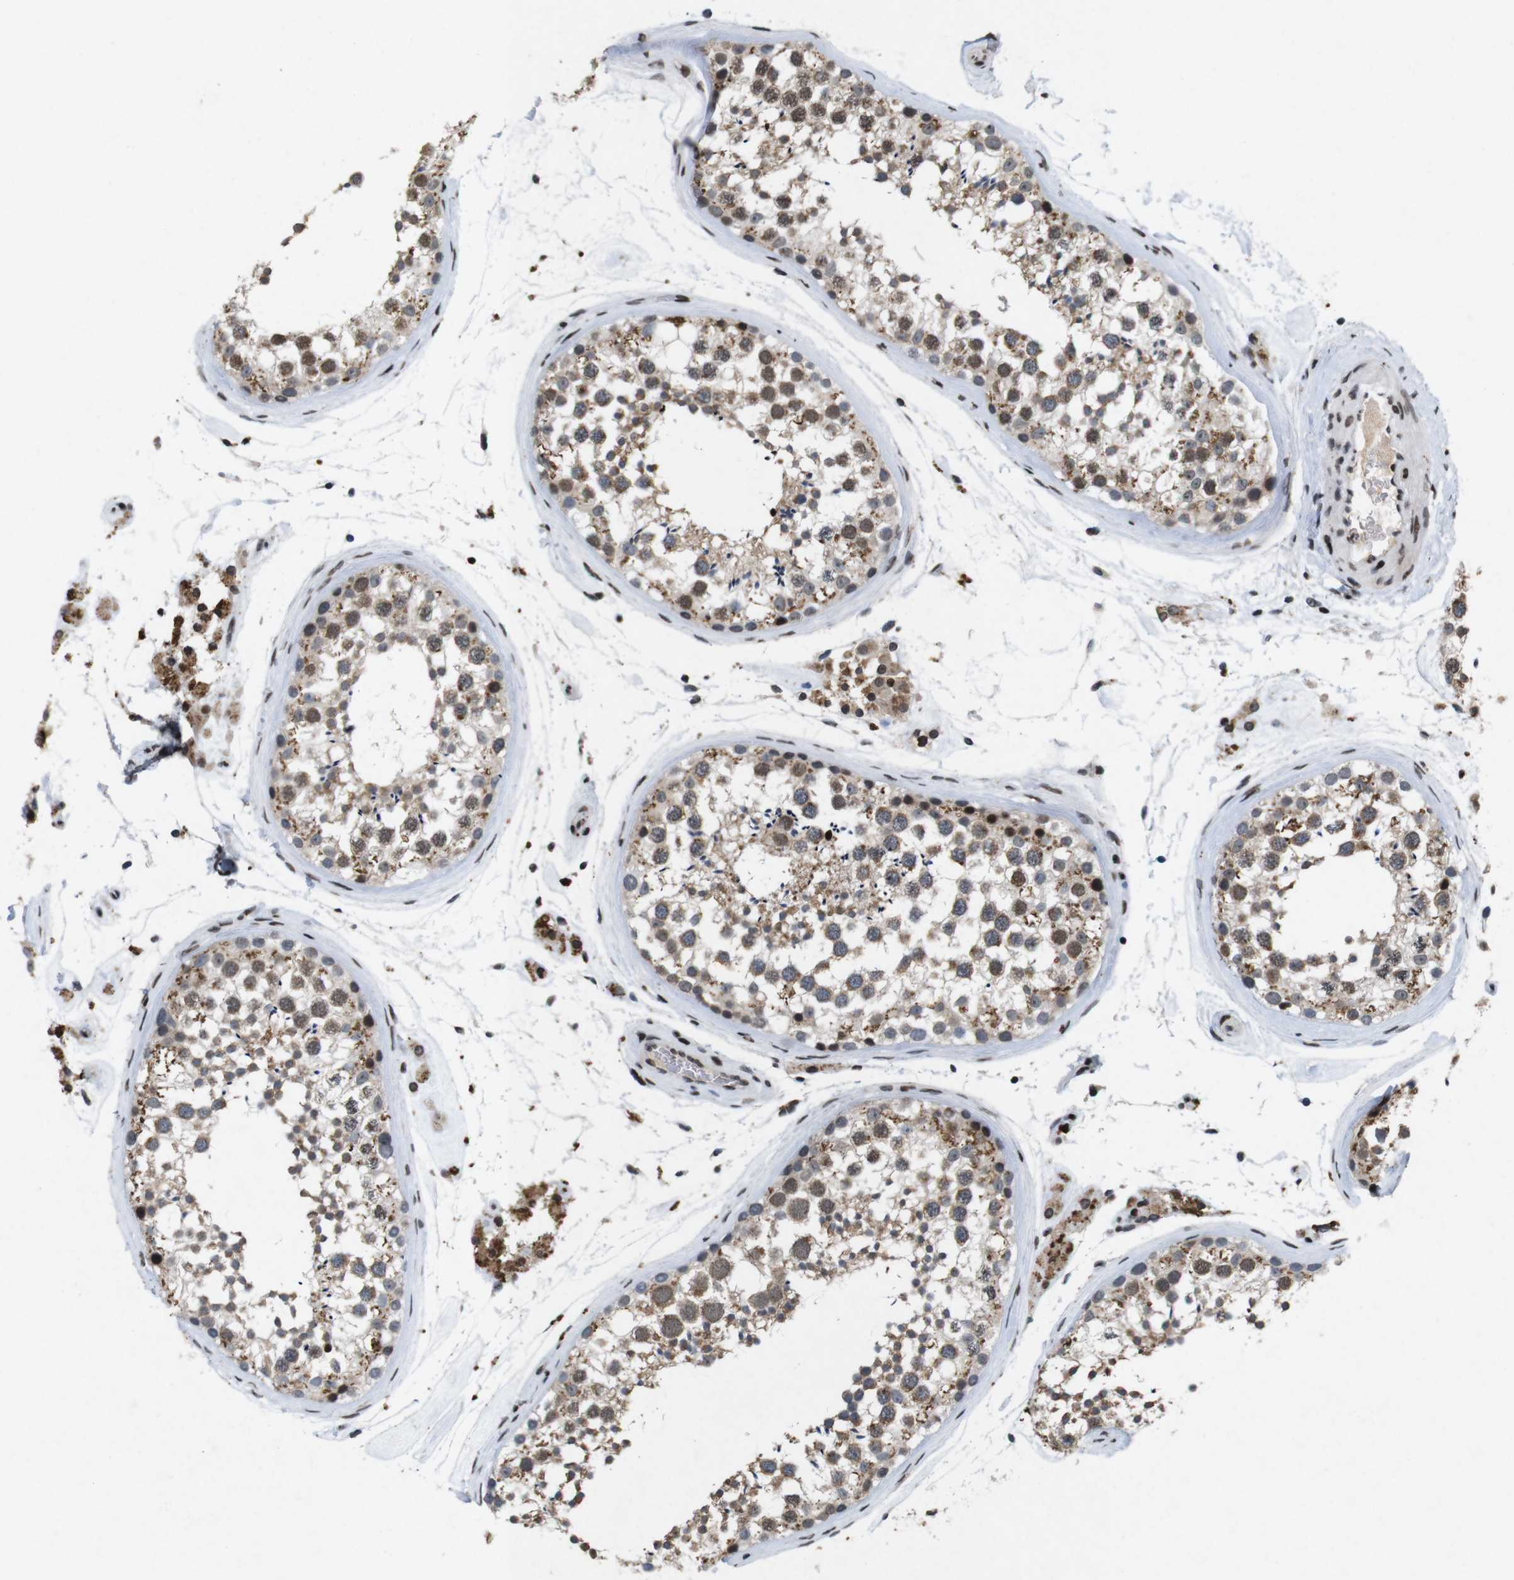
{"staining": {"intensity": "moderate", "quantity": "25%-75%", "location": "cytoplasmic/membranous,nuclear"}, "tissue": "testis", "cell_type": "Cells in seminiferous ducts", "image_type": "normal", "snomed": [{"axis": "morphology", "description": "Normal tissue, NOS"}, {"axis": "topography", "description": "Testis"}], "caption": "Immunohistochemical staining of unremarkable human testis demonstrates 25%-75% levels of moderate cytoplasmic/membranous,nuclear protein staining in approximately 25%-75% of cells in seminiferous ducts. The protein of interest is stained brown, and the nuclei are stained in blue (DAB IHC with brightfield microscopy, high magnification).", "gene": "MAGEH1", "patient": {"sex": "male", "age": 46}}